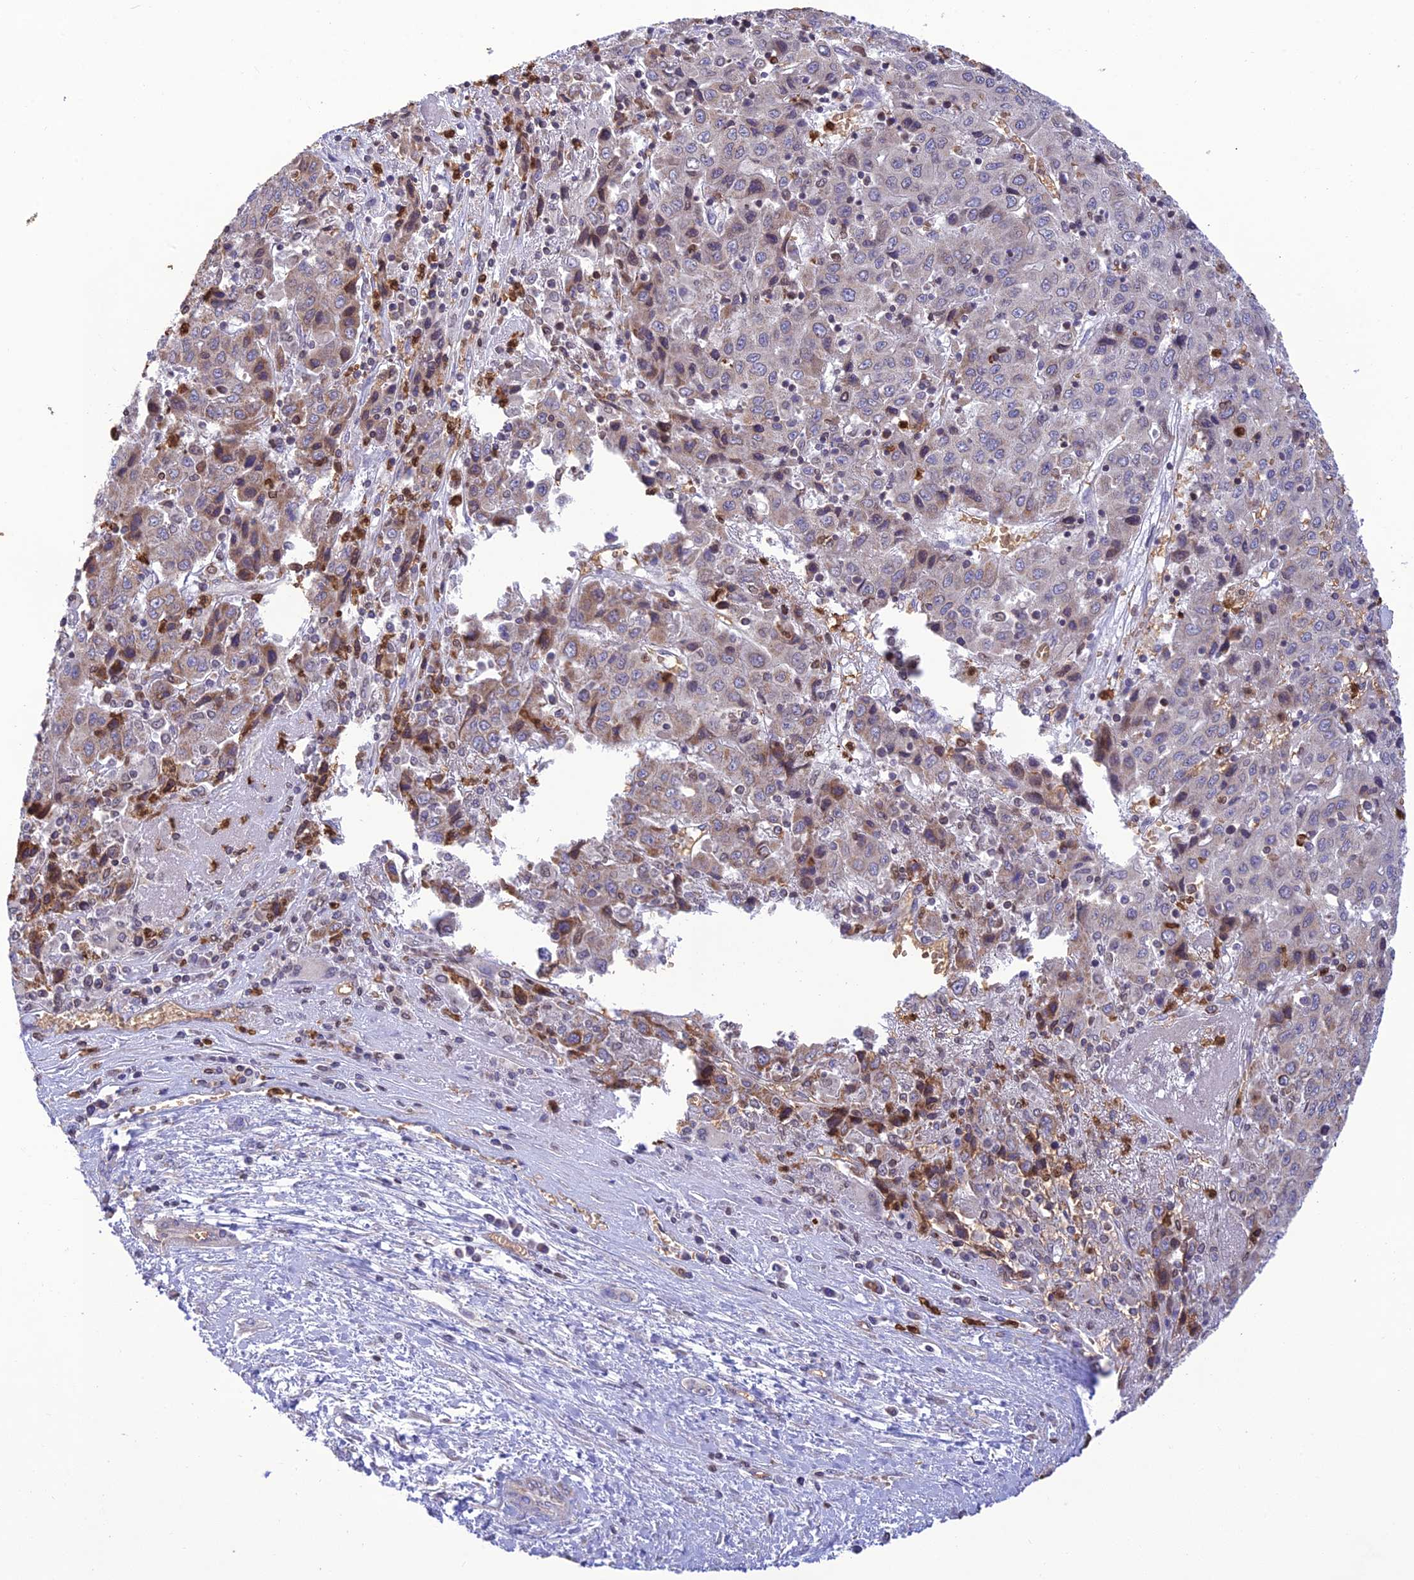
{"staining": {"intensity": "weak", "quantity": "25%-75%", "location": "cytoplasmic/membranous"}, "tissue": "liver cancer", "cell_type": "Tumor cells", "image_type": "cancer", "snomed": [{"axis": "morphology", "description": "Carcinoma, Hepatocellular, NOS"}, {"axis": "topography", "description": "Liver"}], "caption": "Hepatocellular carcinoma (liver) was stained to show a protein in brown. There is low levels of weak cytoplasmic/membranous positivity in about 25%-75% of tumor cells. (Brightfield microscopy of DAB IHC at high magnification).", "gene": "PKHD1L1", "patient": {"sex": "female", "age": 53}}